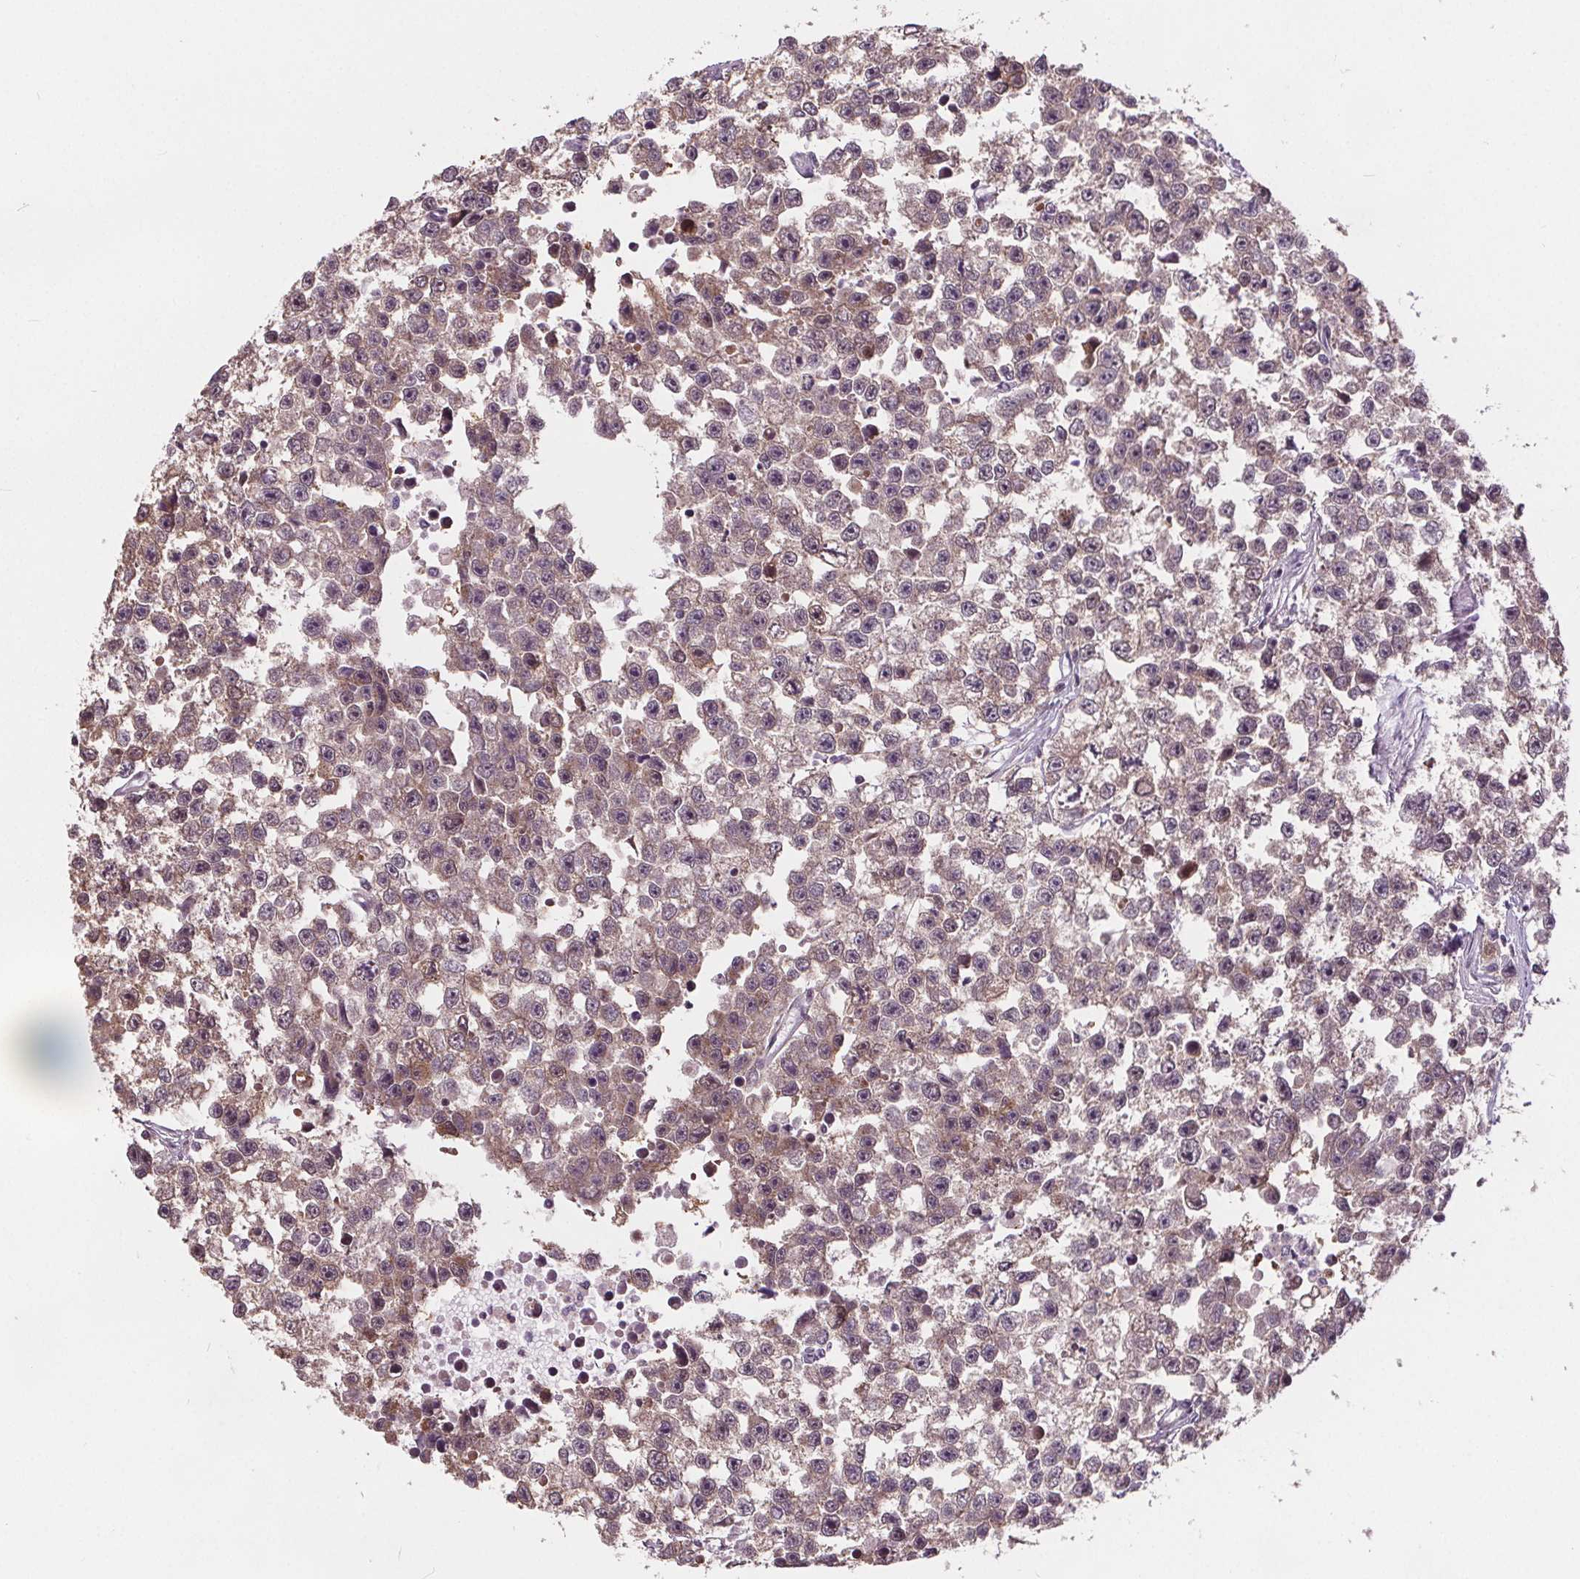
{"staining": {"intensity": "moderate", "quantity": "25%-75%", "location": "cytoplasmic/membranous,nuclear"}, "tissue": "testis cancer", "cell_type": "Tumor cells", "image_type": "cancer", "snomed": [{"axis": "morphology", "description": "Seminoma, NOS"}, {"axis": "topography", "description": "Testis"}], "caption": "Moderate cytoplasmic/membranous and nuclear protein expression is seen in approximately 25%-75% of tumor cells in seminoma (testis).", "gene": "HIF1AN", "patient": {"sex": "male", "age": 26}}